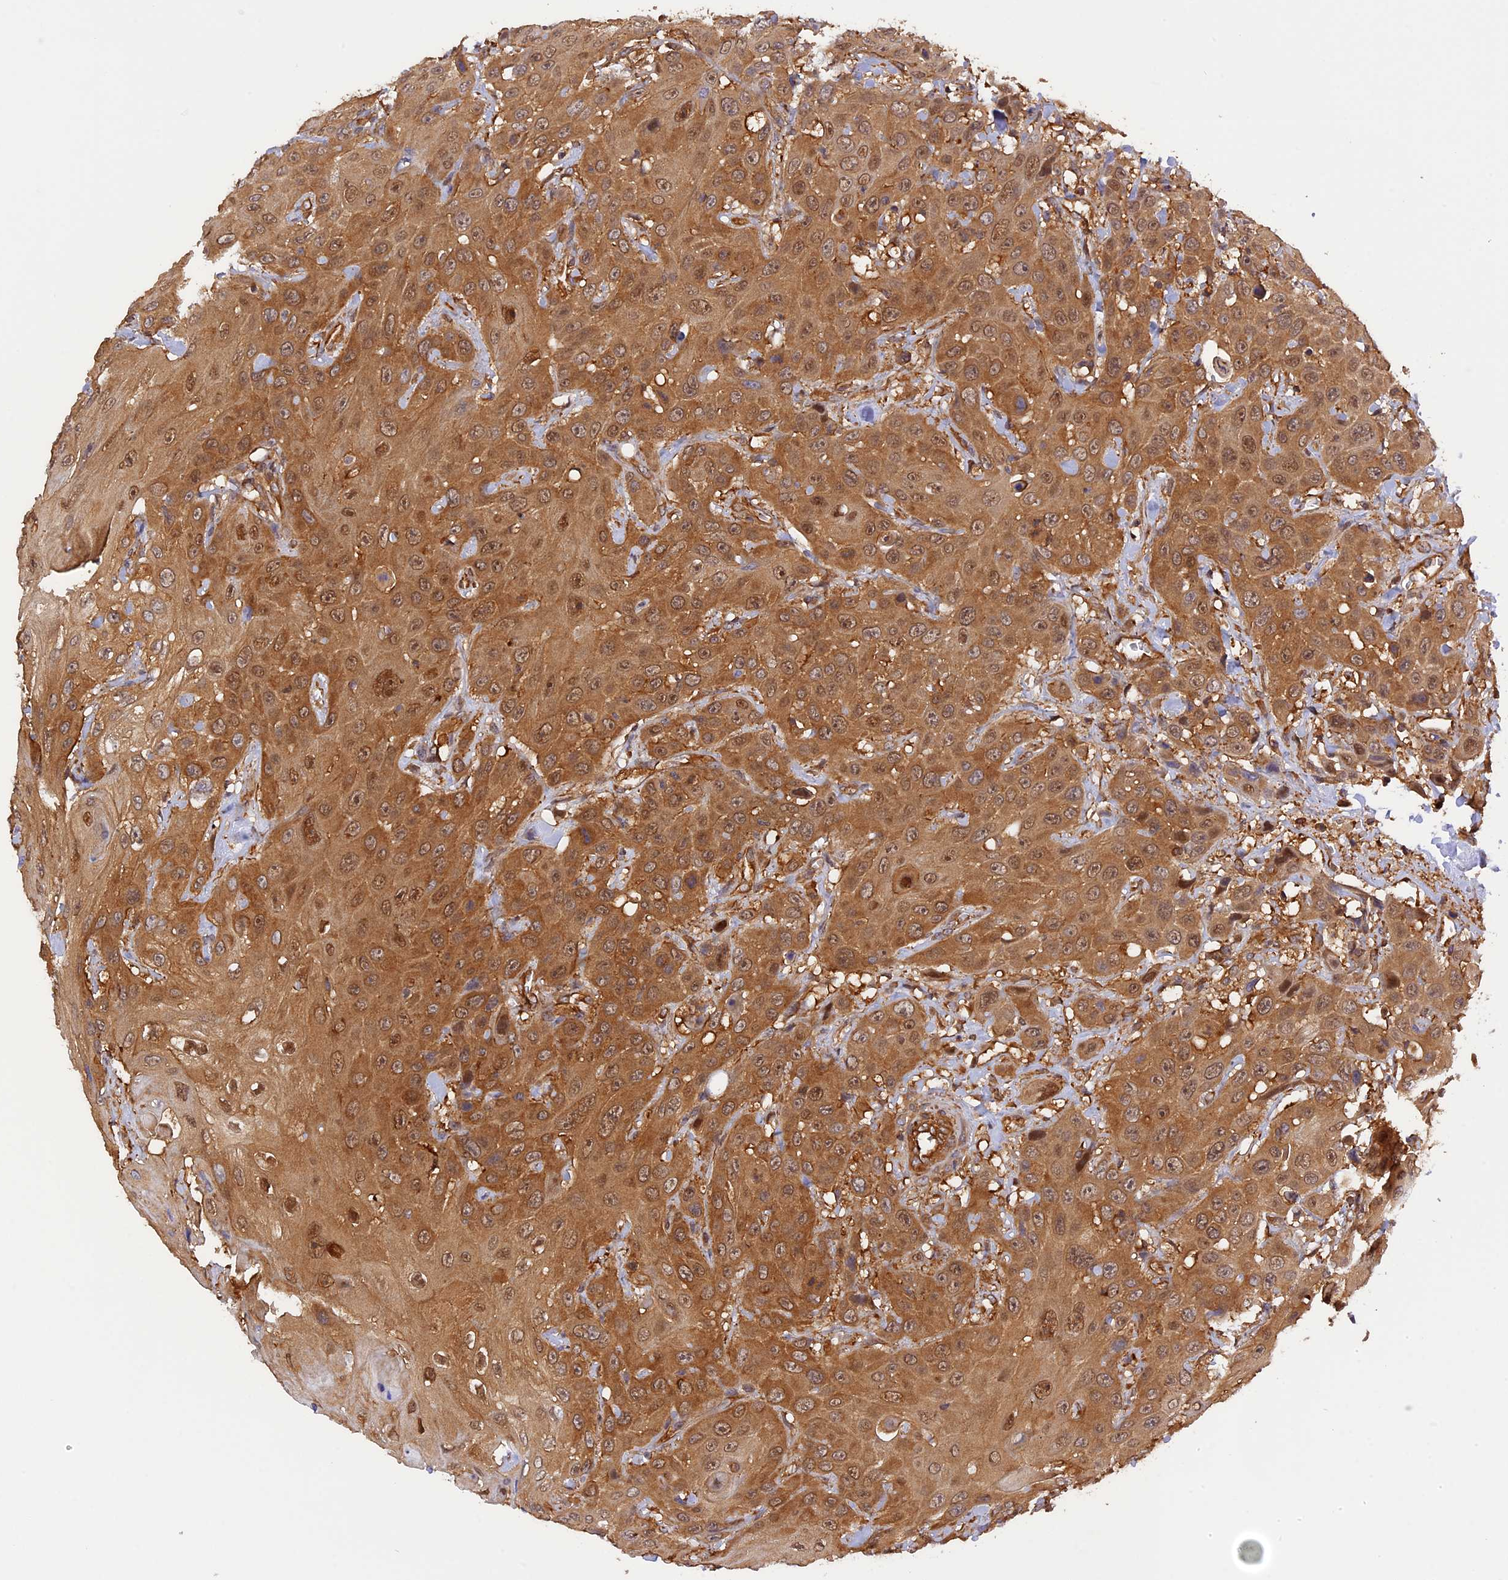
{"staining": {"intensity": "moderate", "quantity": ">75%", "location": "cytoplasmic/membranous,nuclear"}, "tissue": "head and neck cancer", "cell_type": "Tumor cells", "image_type": "cancer", "snomed": [{"axis": "morphology", "description": "Squamous cell carcinoma, NOS"}, {"axis": "topography", "description": "Head-Neck"}], "caption": "Head and neck squamous cell carcinoma stained with immunohistochemistry shows moderate cytoplasmic/membranous and nuclear expression in about >75% of tumor cells.", "gene": "C5orf22", "patient": {"sex": "male", "age": 81}}